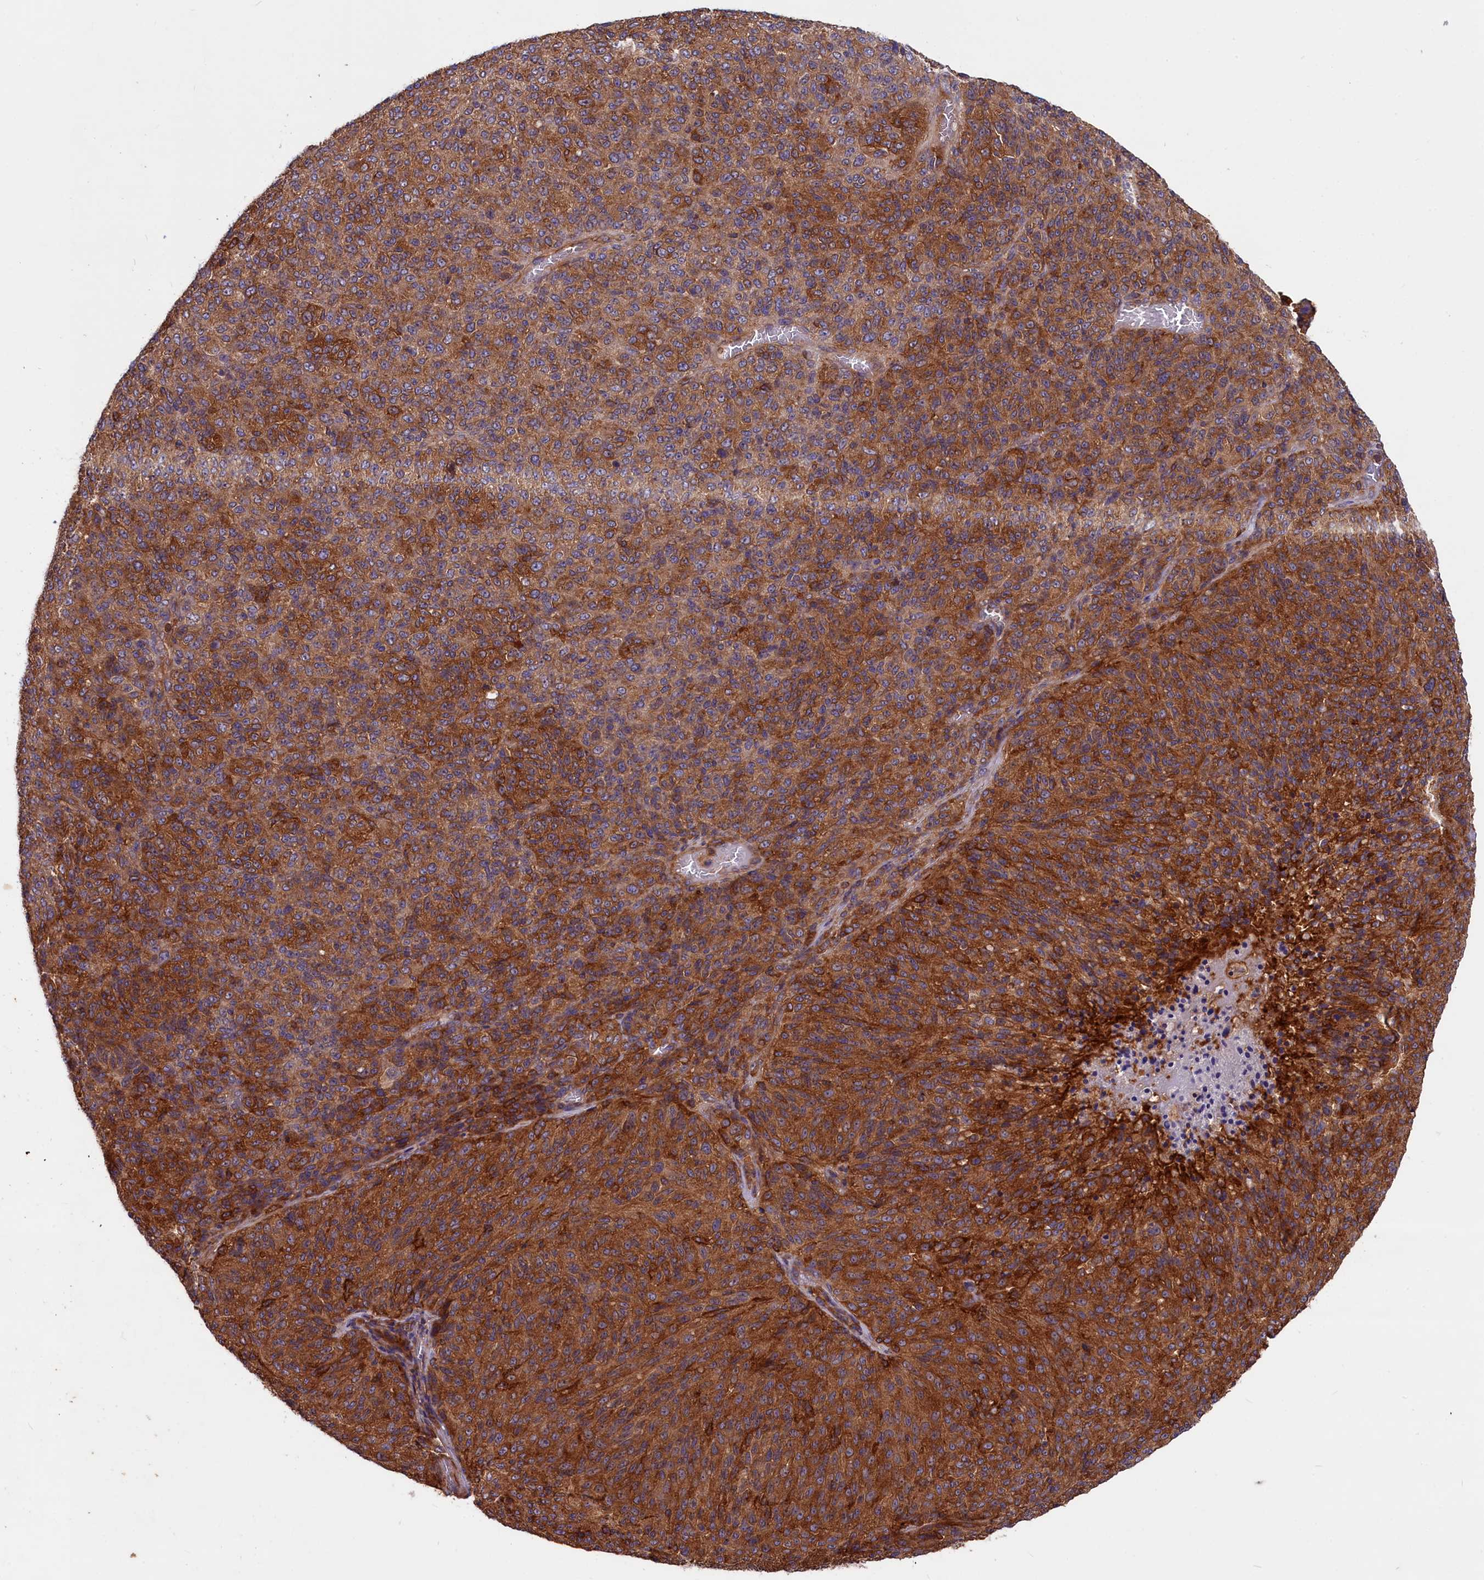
{"staining": {"intensity": "strong", "quantity": ">75%", "location": "cytoplasmic/membranous"}, "tissue": "melanoma", "cell_type": "Tumor cells", "image_type": "cancer", "snomed": [{"axis": "morphology", "description": "Malignant melanoma, Metastatic site"}, {"axis": "topography", "description": "Brain"}], "caption": "Malignant melanoma (metastatic site) stained with DAB (3,3'-diaminobenzidine) IHC shows high levels of strong cytoplasmic/membranous expression in approximately >75% of tumor cells.", "gene": "MYO9B", "patient": {"sex": "female", "age": 56}}